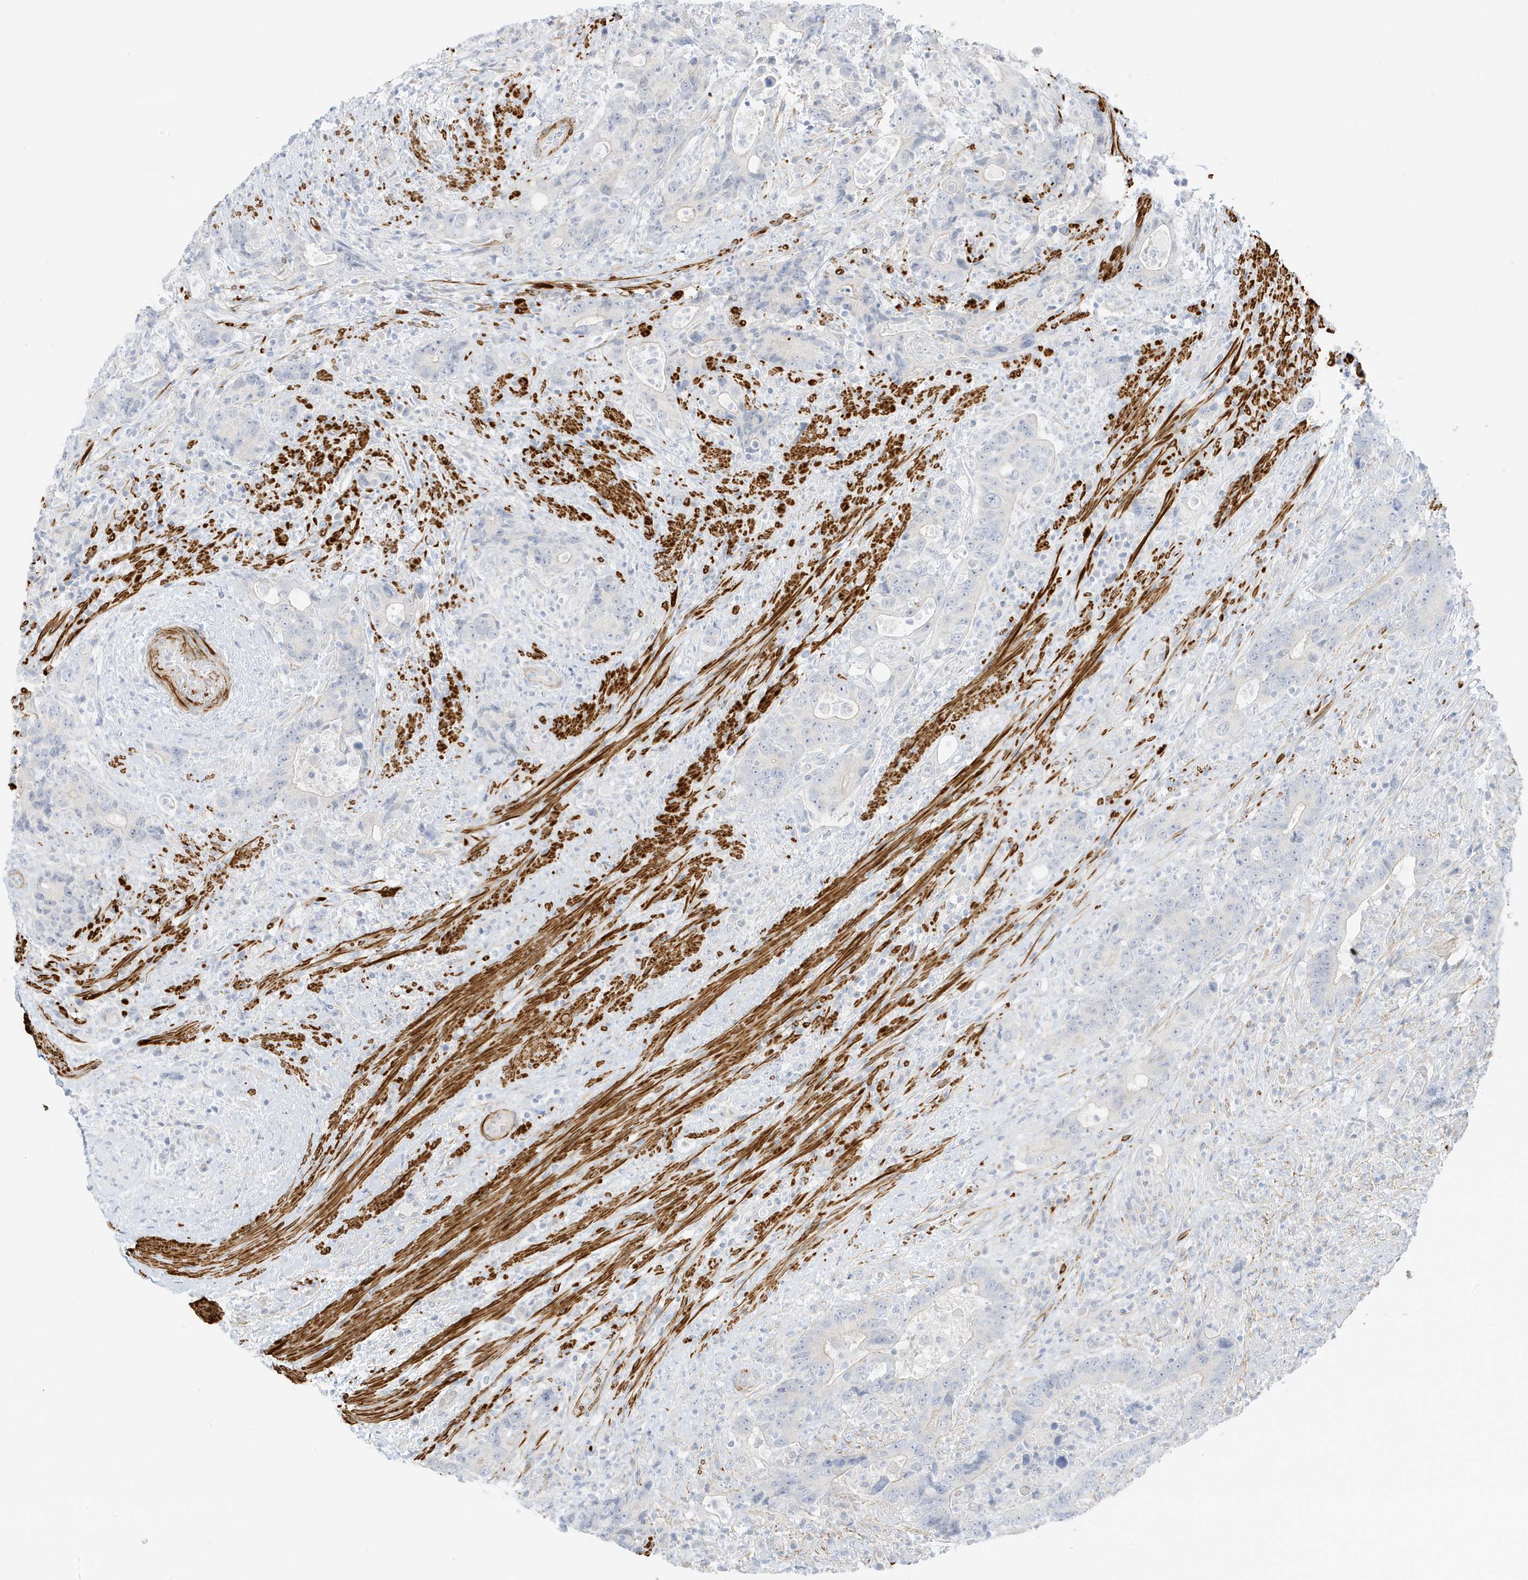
{"staining": {"intensity": "negative", "quantity": "none", "location": "none"}, "tissue": "colorectal cancer", "cell_type": "Tumor cells", "image_type": "cancer", "snomed": [{"axis": "morphology", "description": "Adenocarcinoma, NOS"}, {"axis": "topography", "description": "Colon"}], "caption": "Tumor cells are negative for brown protein staining in colorectal cancer (adenocarcinoma).", "gene": "SLC22A13", "patient": {"sex": "female", "age": 75}}